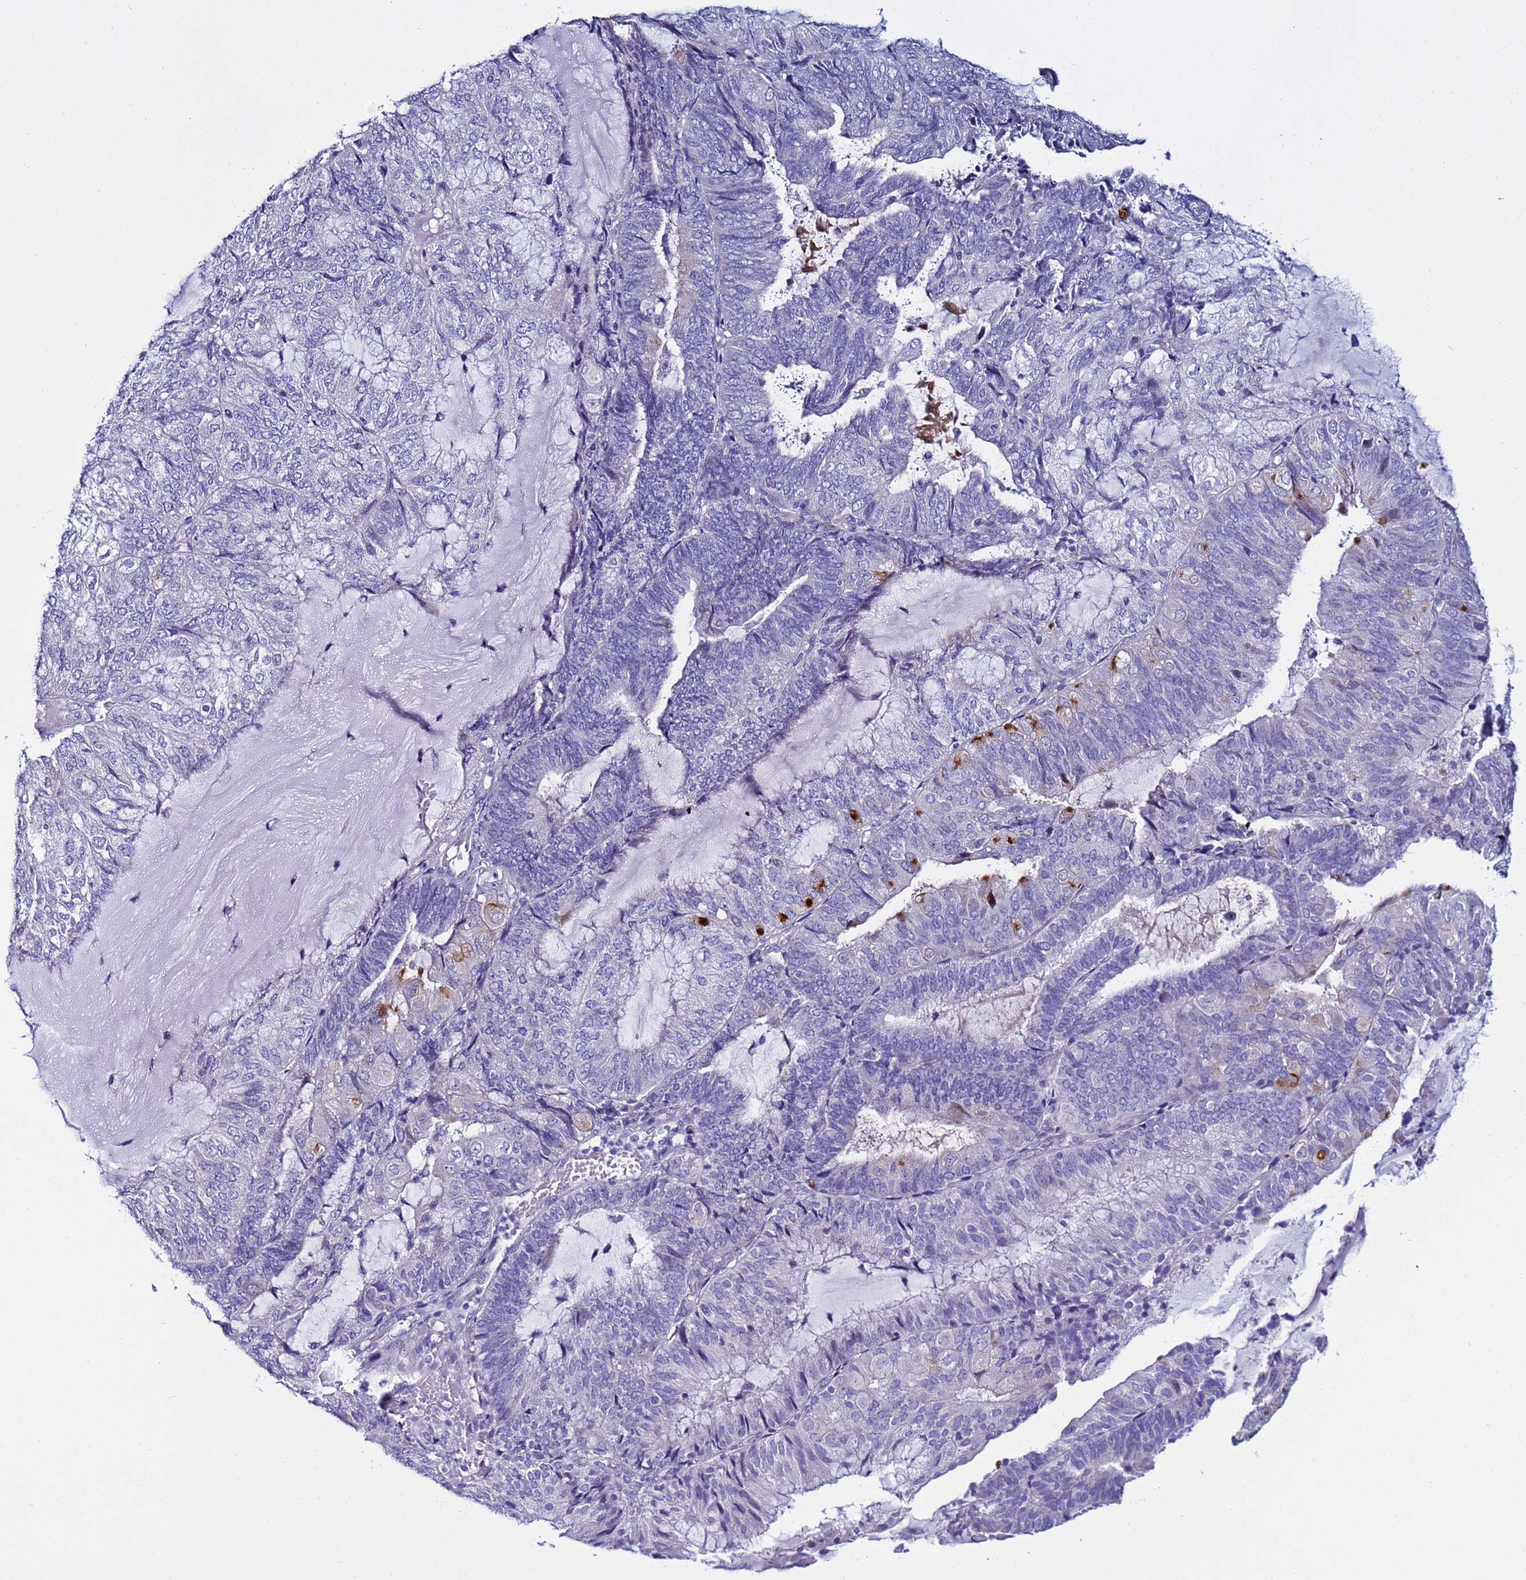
{"staining": {"intensity": "negative", "quantity": "none", "location": "none"}, "tissue": "endometrial cancer", "cell_type": "Tumor cells", "image_type": "cancer", "snomed": [{"axis": "morphology", "description": "Adenocarcinoma, NOS"}, {"axis": "topography", "description": "Endometrium"}], "caption": "The IHC histopathology image has no significant expression in tumor cells of endometrial cancer tissue.", "gene": "IGSF11", "patient": {"sex": "female", "age": 81}}